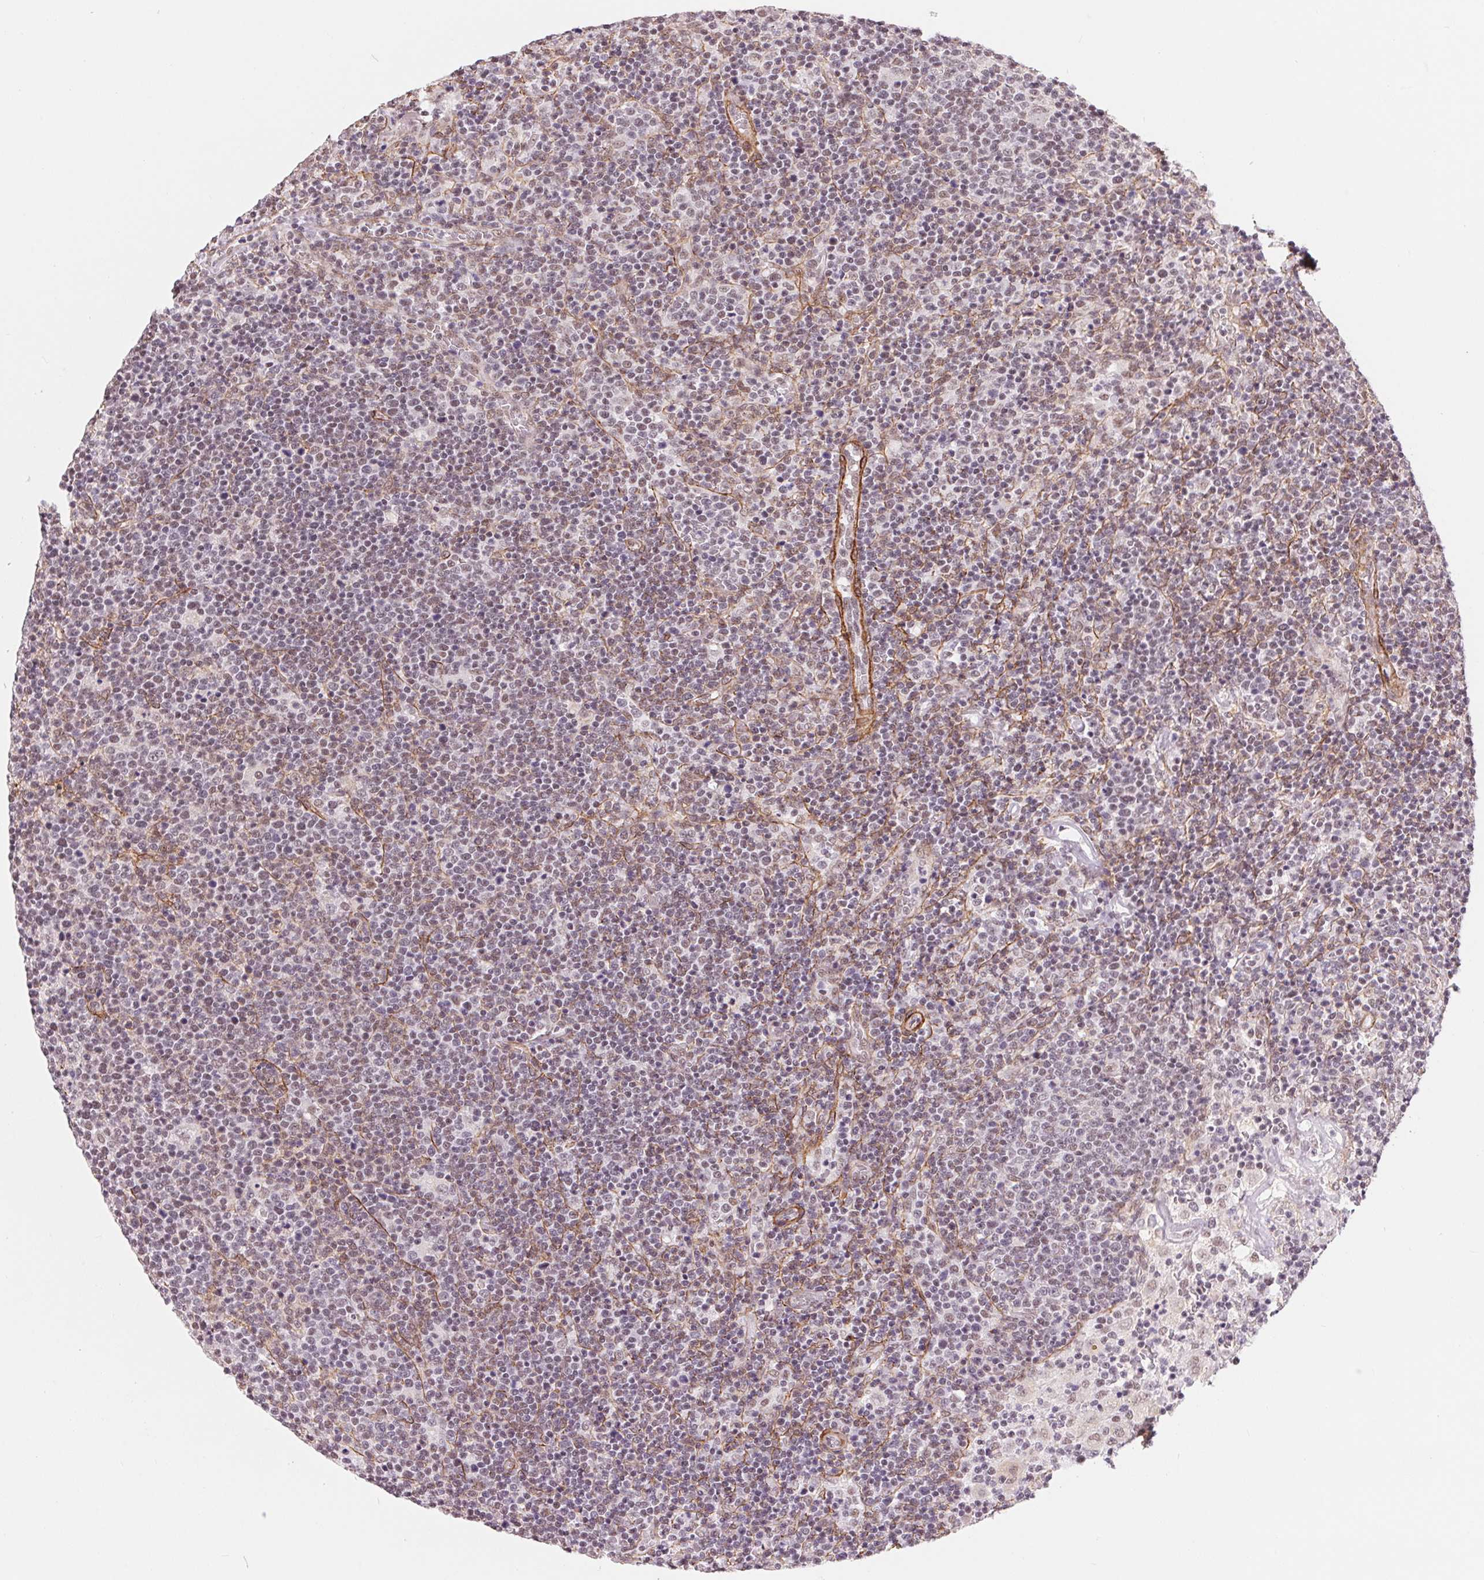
{"staining": {"intensity": "negative", "quantity": "none", "location": "none"}, "tissue": "lymphoma", "cell_type": "Tumor cells", "image_type": "cancer", "snomed": [{"axis": "morphology", "description": "Malignant lymphoma, non-Hodgkin's type, High grade"}, {"axis": "topography", "description": "Lymph node"}], "caption": "A high-resolution photomicrograph shows immunohistochemistry (IHC) staining of lymphoma, which shows no significant positivity in tumor cells.", "gene": "BCAT1", "patient": {"sex": "male", "age": 61}}